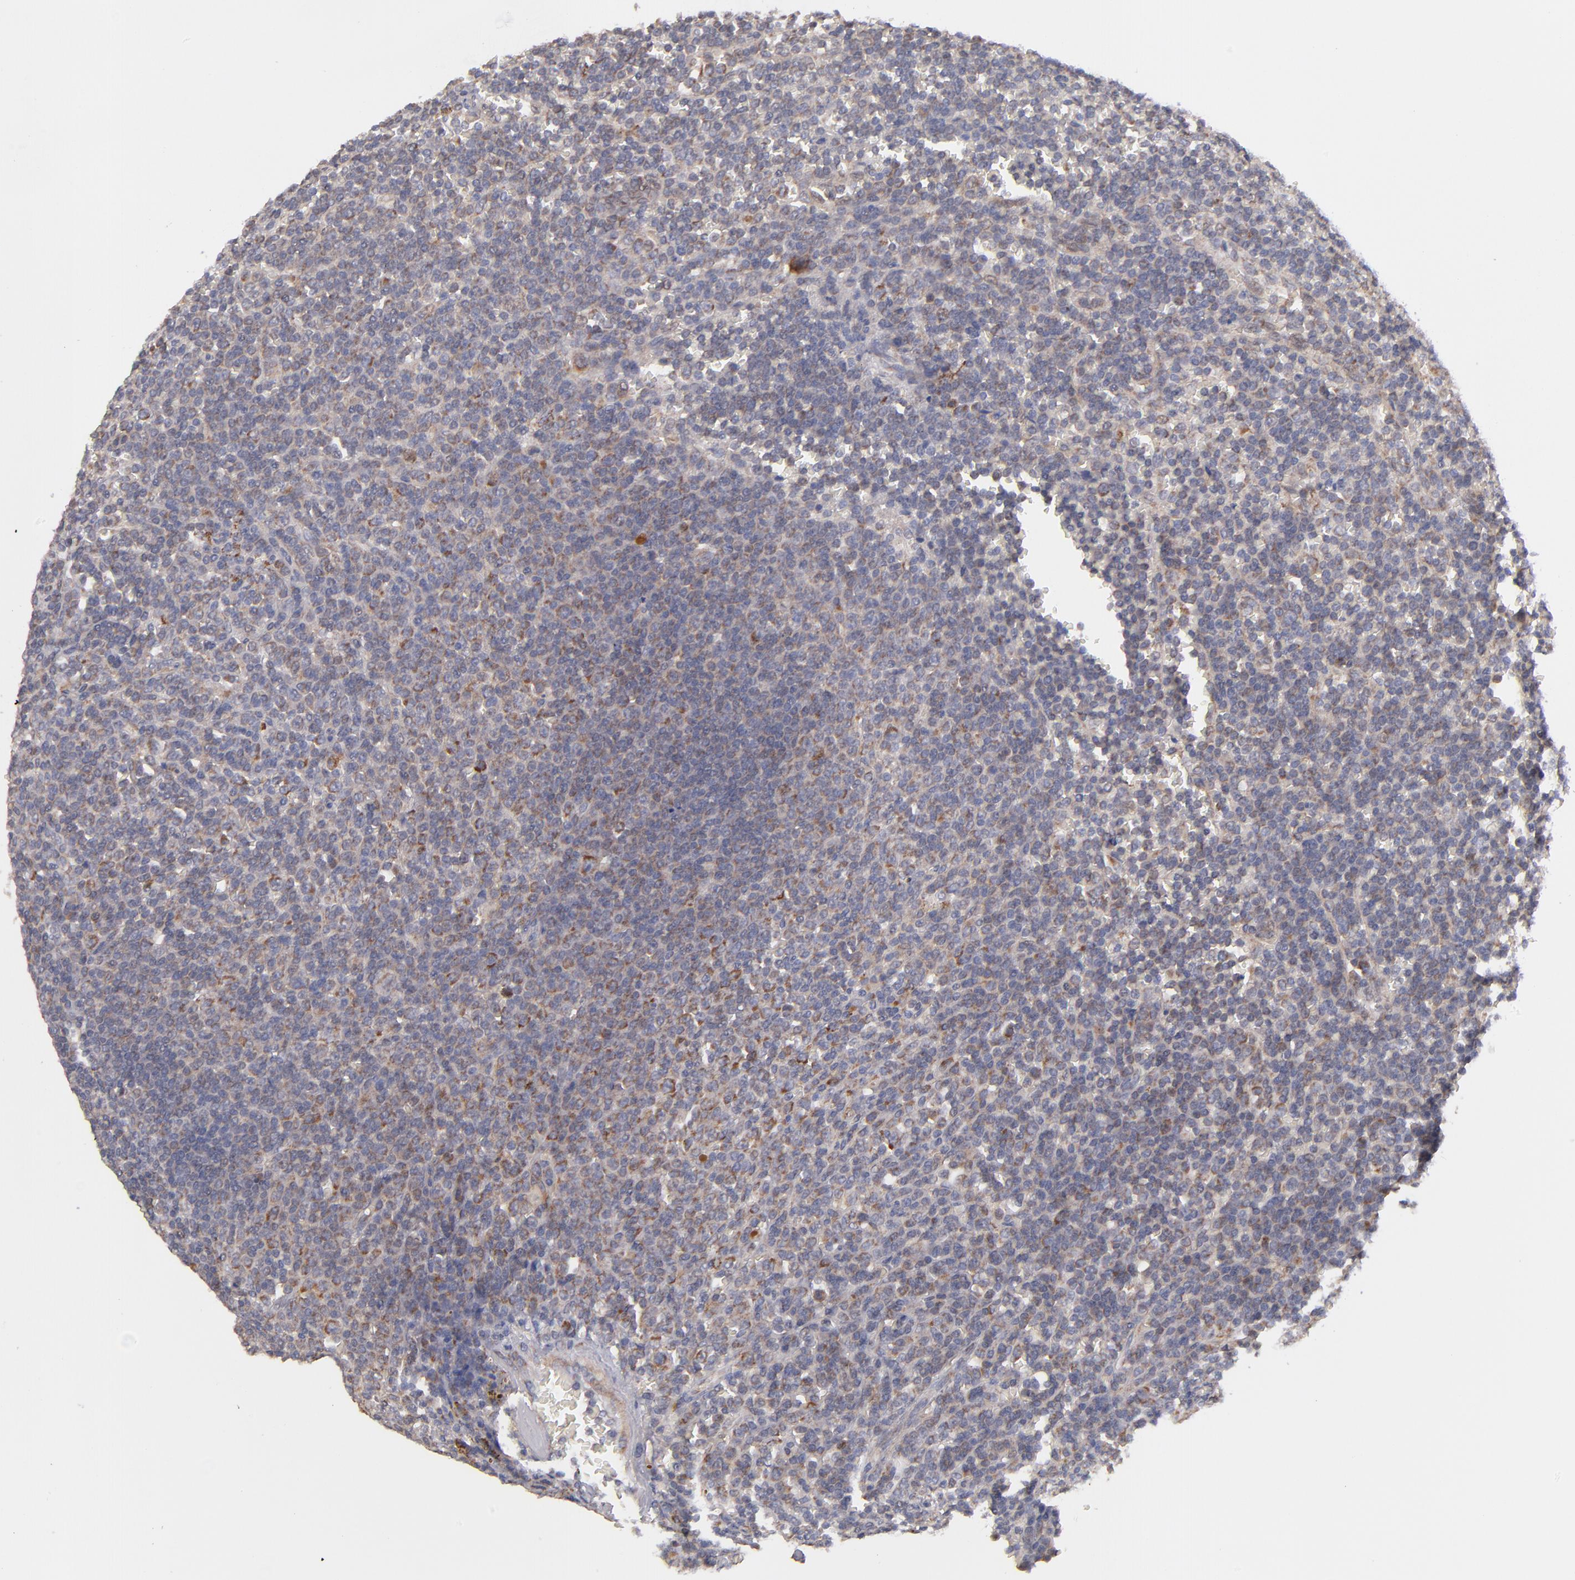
{"staining": {"intensity": "moderate", "quantity": "25%-75%", "location": "cytoplasmic/membranous"}, "tissue": "lymphoma", "cell_type": "Tumor cells", "image_type": "cancer", "snomed": [{"axis": "morphology", "description": "Malignant lymphoma, non-Hodgkin's type, Low grade"}, {"axis": "topography", "description": "Spleen"}], "caption": "Malignant lymphoma, non-Hodgkin's type (low-grade) stained for a protein exhibits moderate cytoplasmic/membranous positivity in tumor cells.", "gene": "HCCS", "patient": {"sex": "male", "age": 80}}